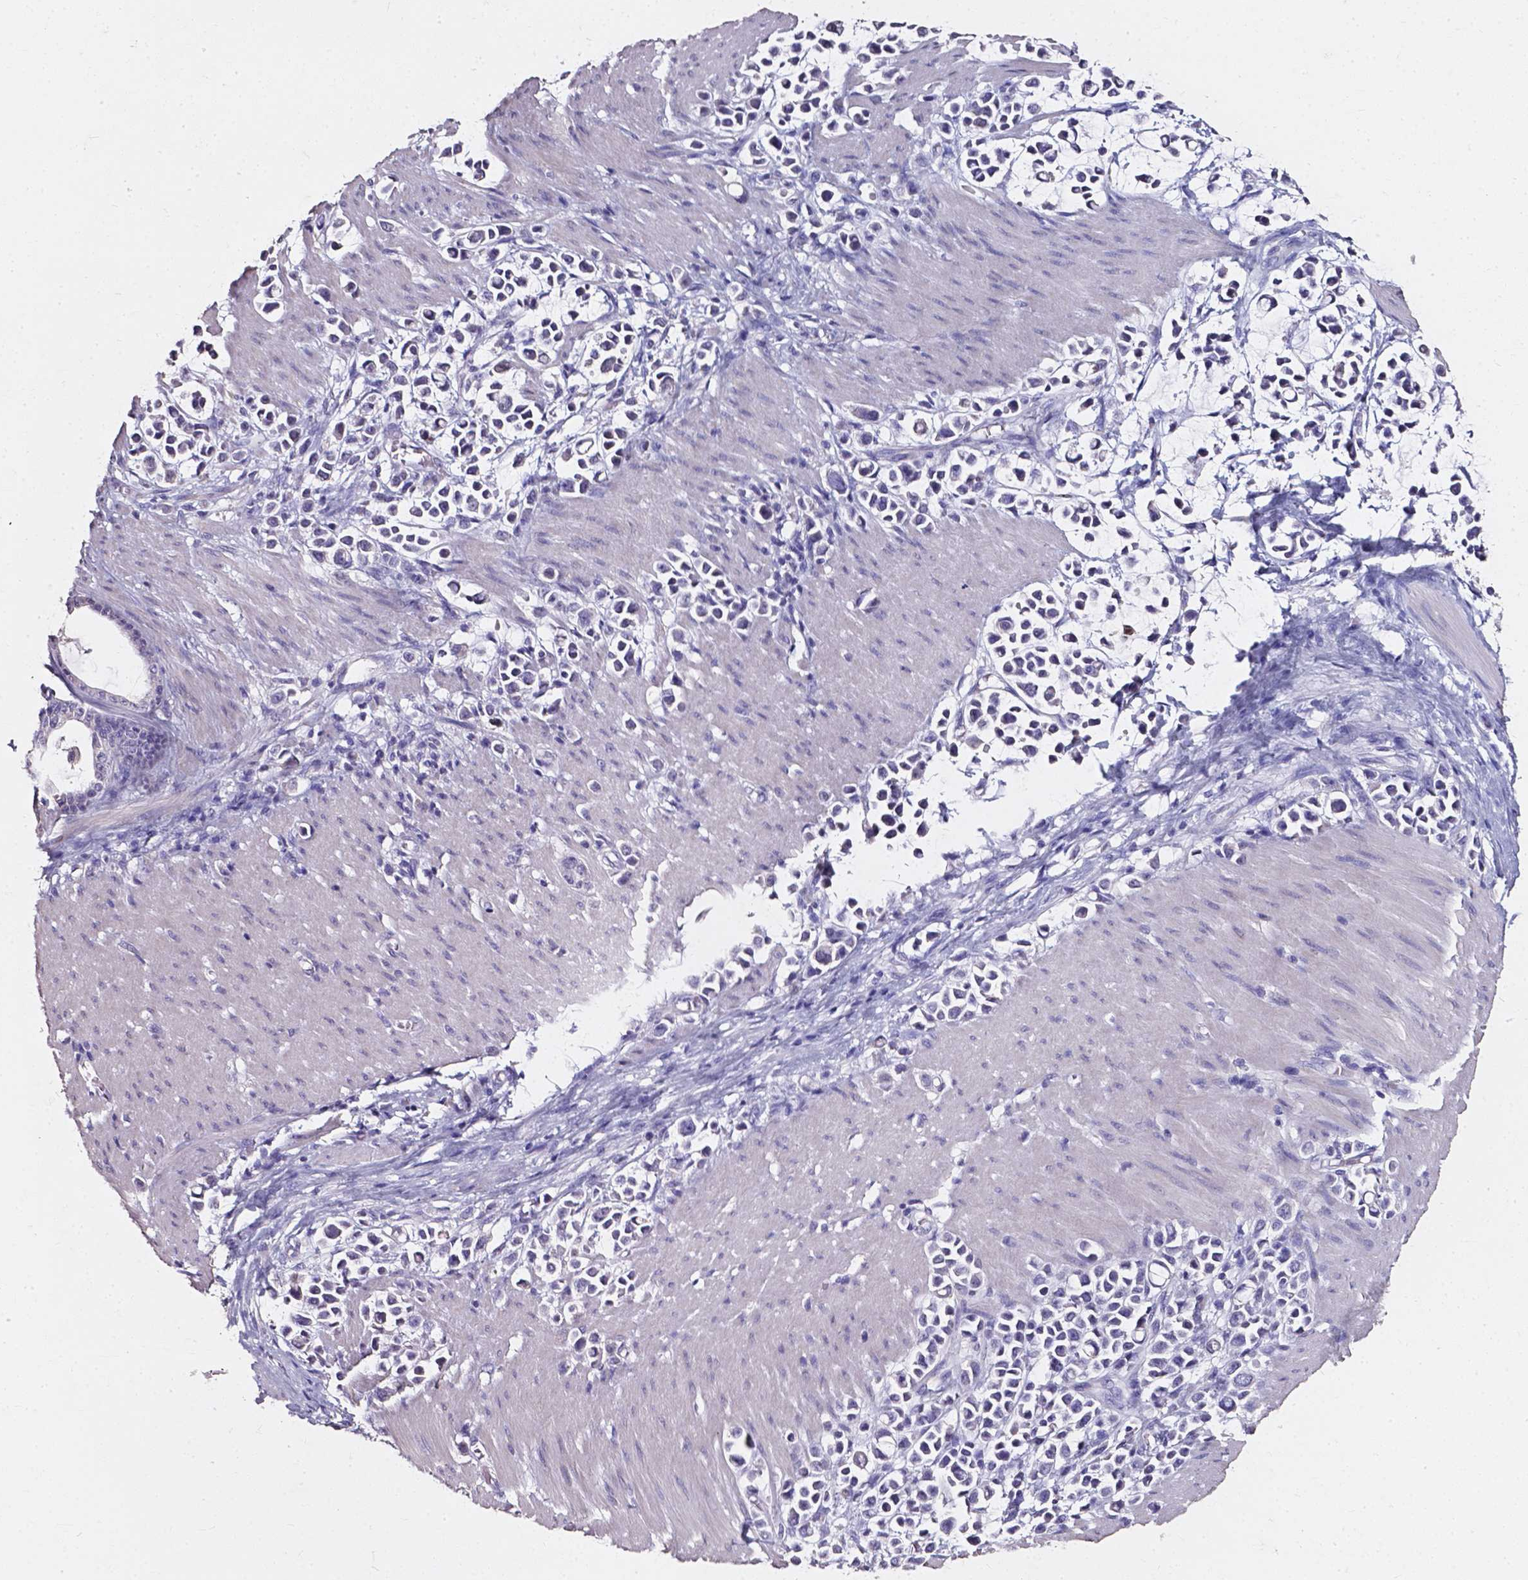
{"staining": {"intensity": "negative", "quantity": "none", "location": "none"}, "tissue": "stomach cancer", "cell_type": "Tumor cells", "image_type": "cancer", "snomed": [{"axis": "morphology", "description": "Adenocarcinoma, NOS"}, {"axis": "topography", "description": "Stomach"}], "caption": "A micrograph of human stomach cancer is negative for staining in tumor cells.", "gene": "AKR1B10", "patient": {"sex": "male", "age": 82}}